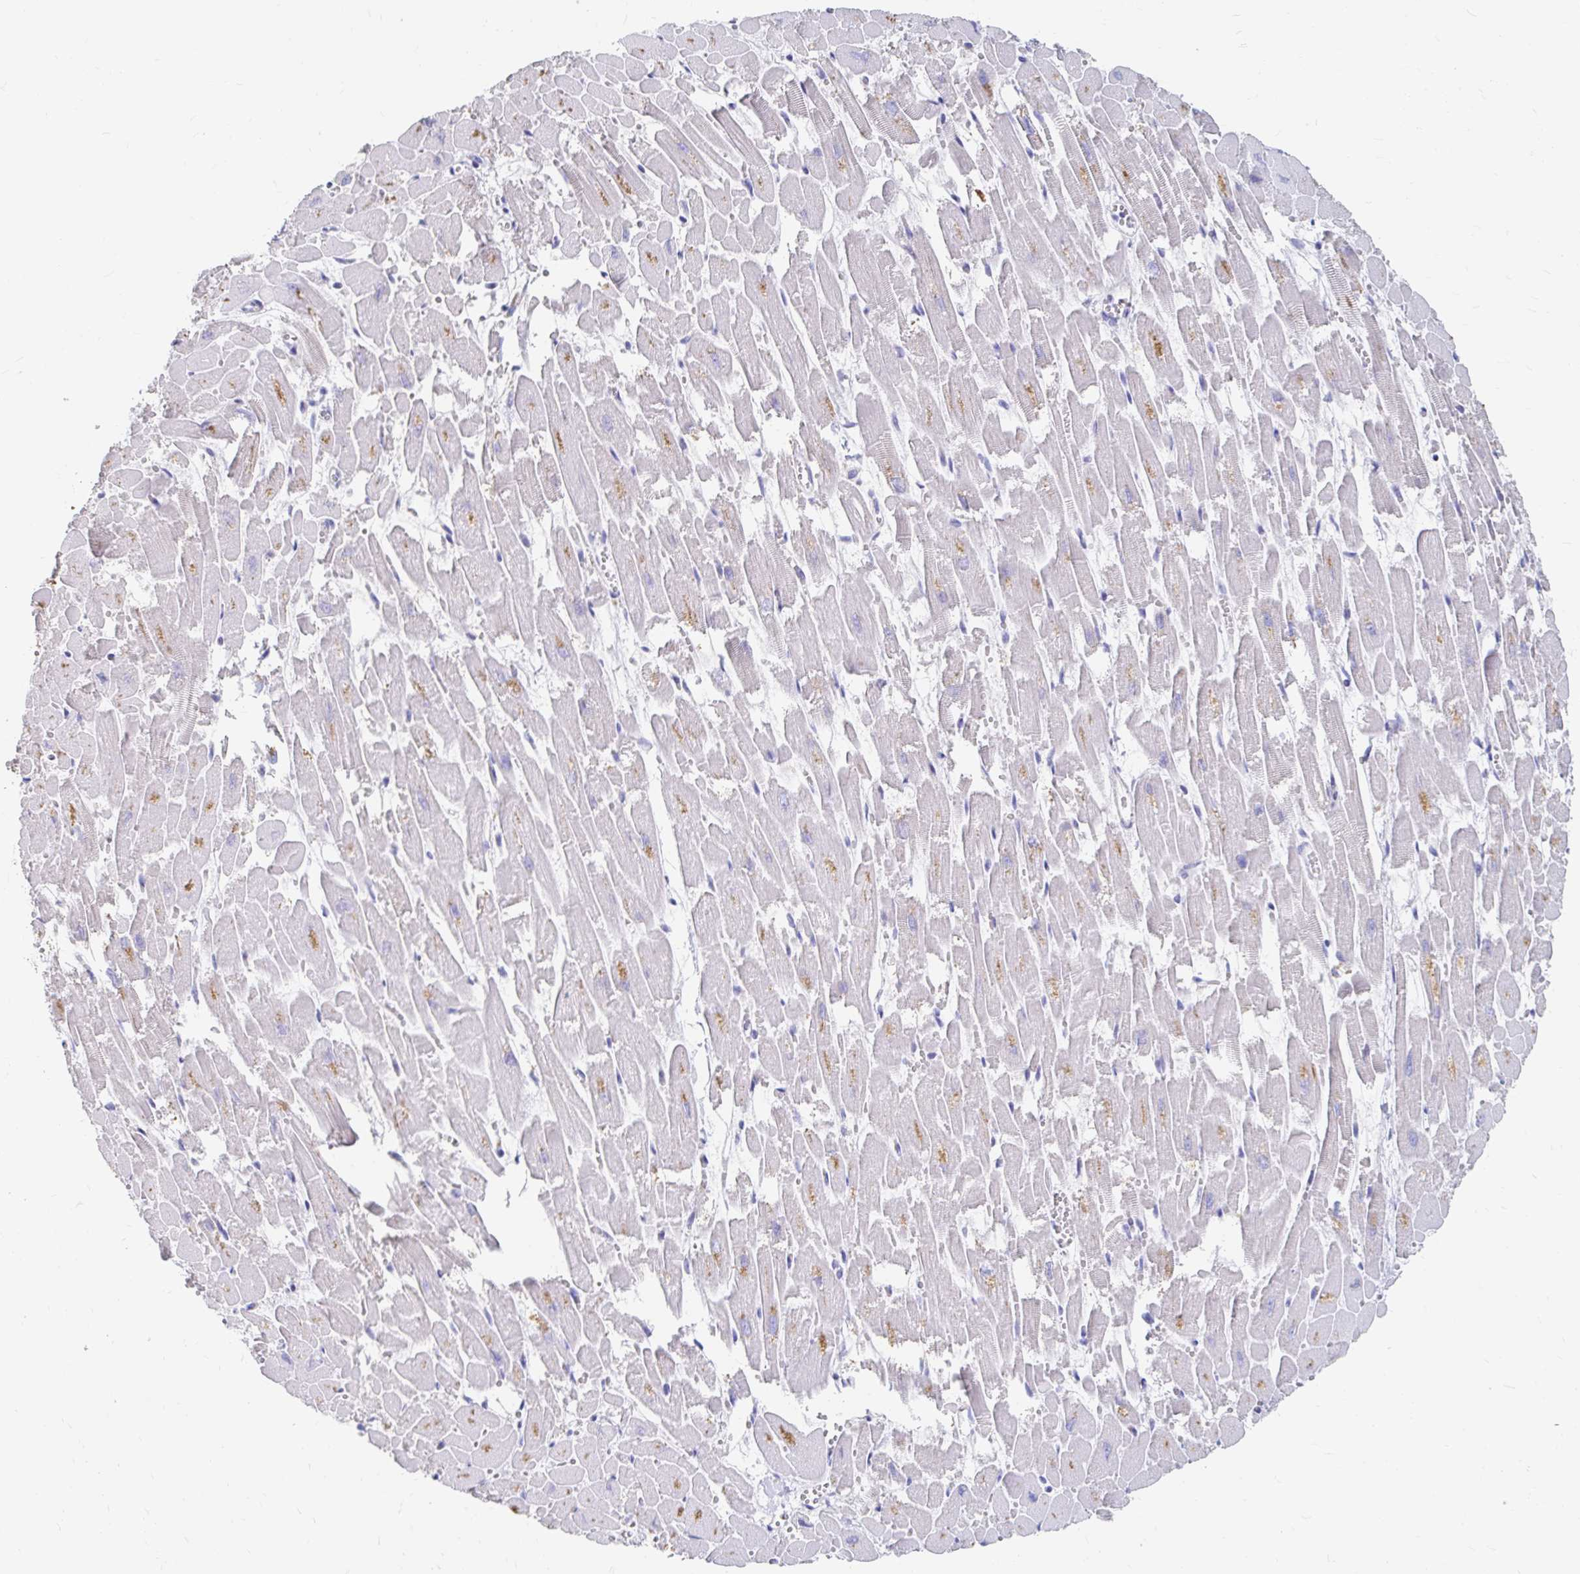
{"staining": {"intensity": "negative", "quantity": "none", "location": "none"}, "tissue": "heart muscle", "cell_type": "Cardiomyocytes", "image_type": "normal", "snomed": [{"axis": "morphology", "description": "Normal tissue, NOS"}, {"axis": "topography", "description": "Heart"}], "caption": "Immunohistochemistry histopathology image of normal heart muscle stained for a protein (brown), which exhibits no expression in cardiomyocytes.", "gene": "LAMC3", "patient": {"sex": "female", "age": 52}}